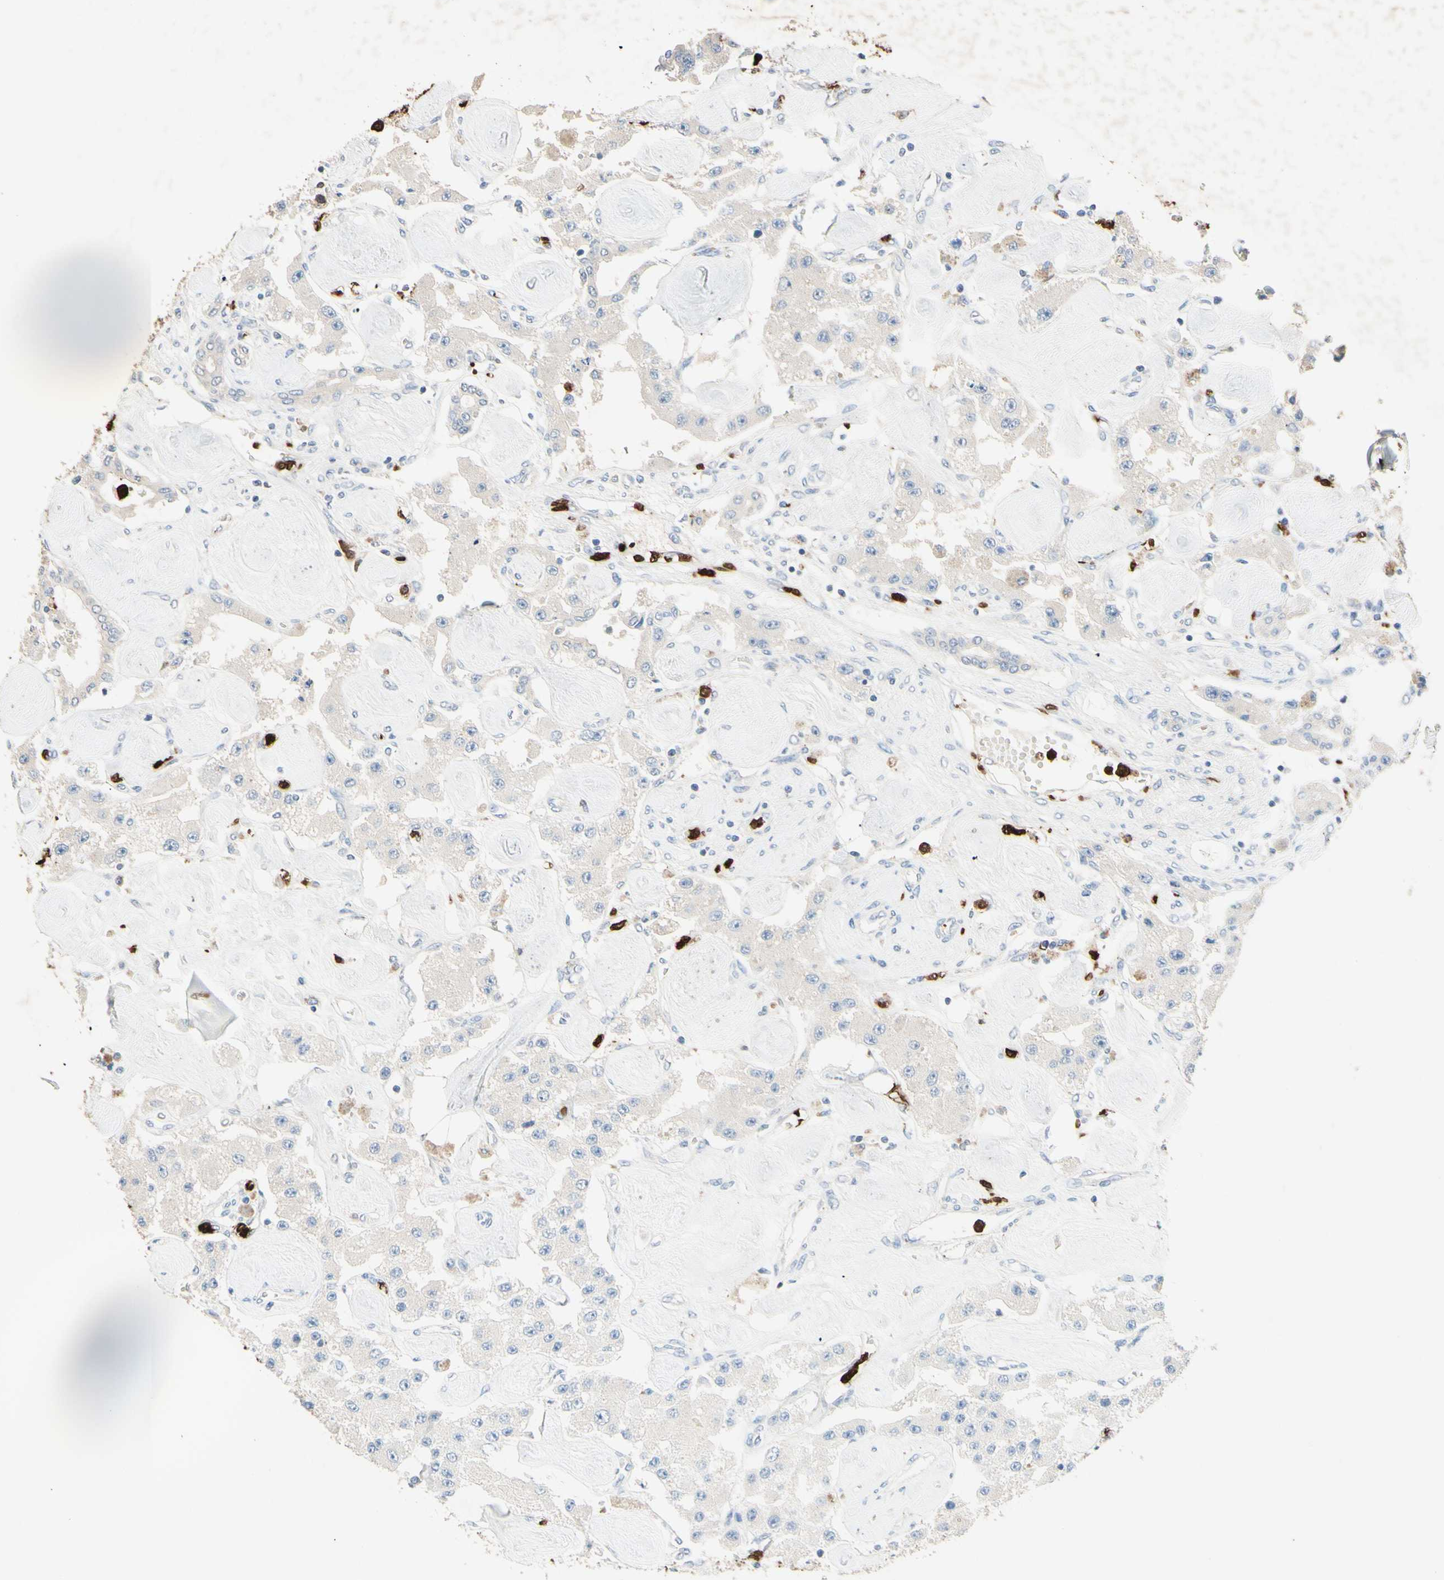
{"staining": {"intensity": "weak", "quantity": "25%-75%", "location": "cytoplasmic/membranous"}, "tissue": "carcinoid", "cell_type": "Tumor cells", "image_type": "cancer", "snomed": [{"axis": "morphology", "description": "Carcinoid, malignant, NOS"}, {"axis": "topography", "description": "Pancreas"}], "caption": "A photomicrograph of carcinoid (malignant) stained for a protein shows weak cytoplasmic/membranous brown staining in tumor cells.", "gene": "NFKBIZ", "patient": {"sex": "male", "age": 41}}